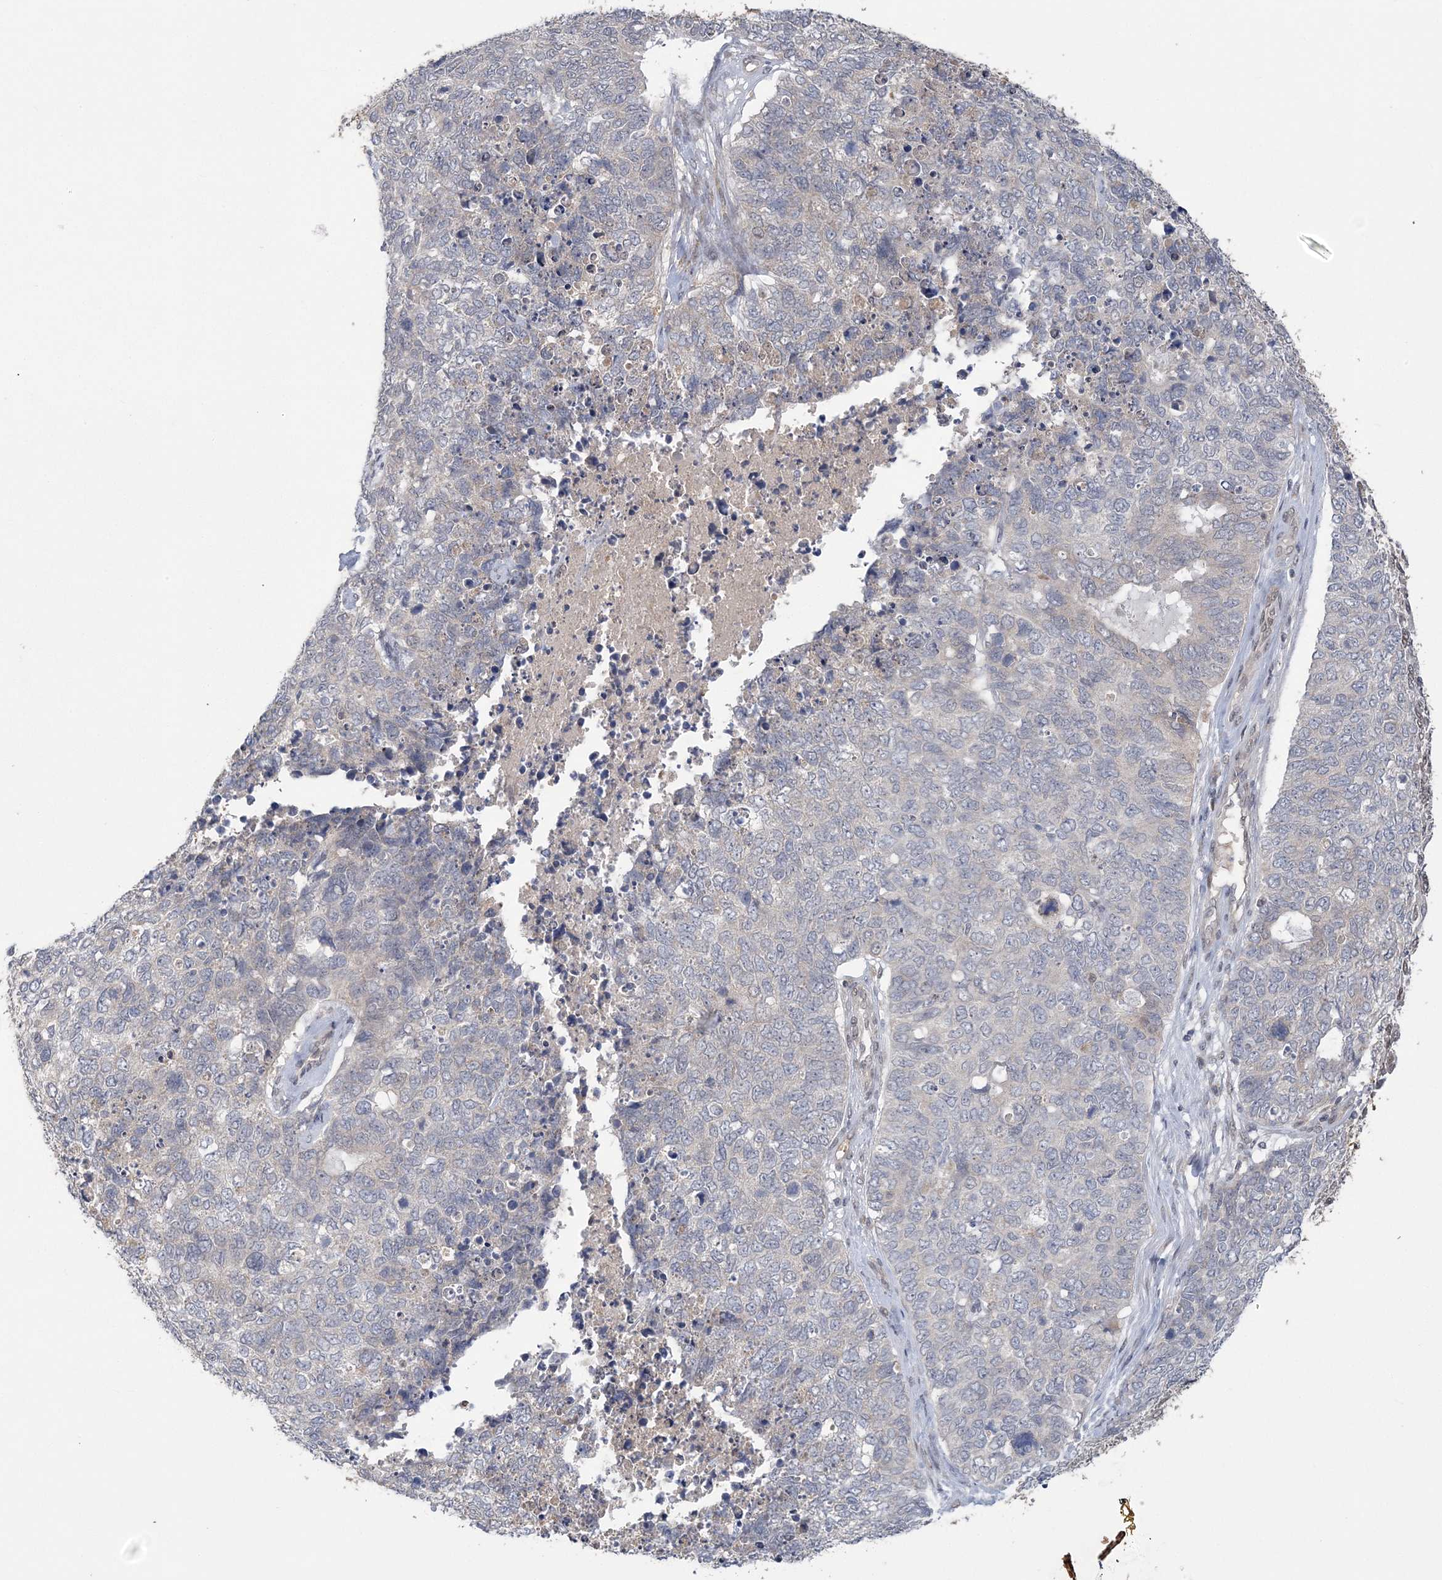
{"staining": {"intensity": "negative", "quantity": "none", "location": "none"}, "tissue": "cervical cancer", "cell_type": "Tumor cells", "image_type": "cancer", "snomed": [{"axis": "morphology", "description": "Squamous cell carcinoma, NOS"}, {"axis": "topography", "description": "Cervix"}], "caption": "Squamous cell carcinoma (cervical) stained for a protein using immunohistochemistry (IHC) shows no expression tumor cells.", "gene": "ZBTB7A", "patient": {"sex": "female", "age": 63}}